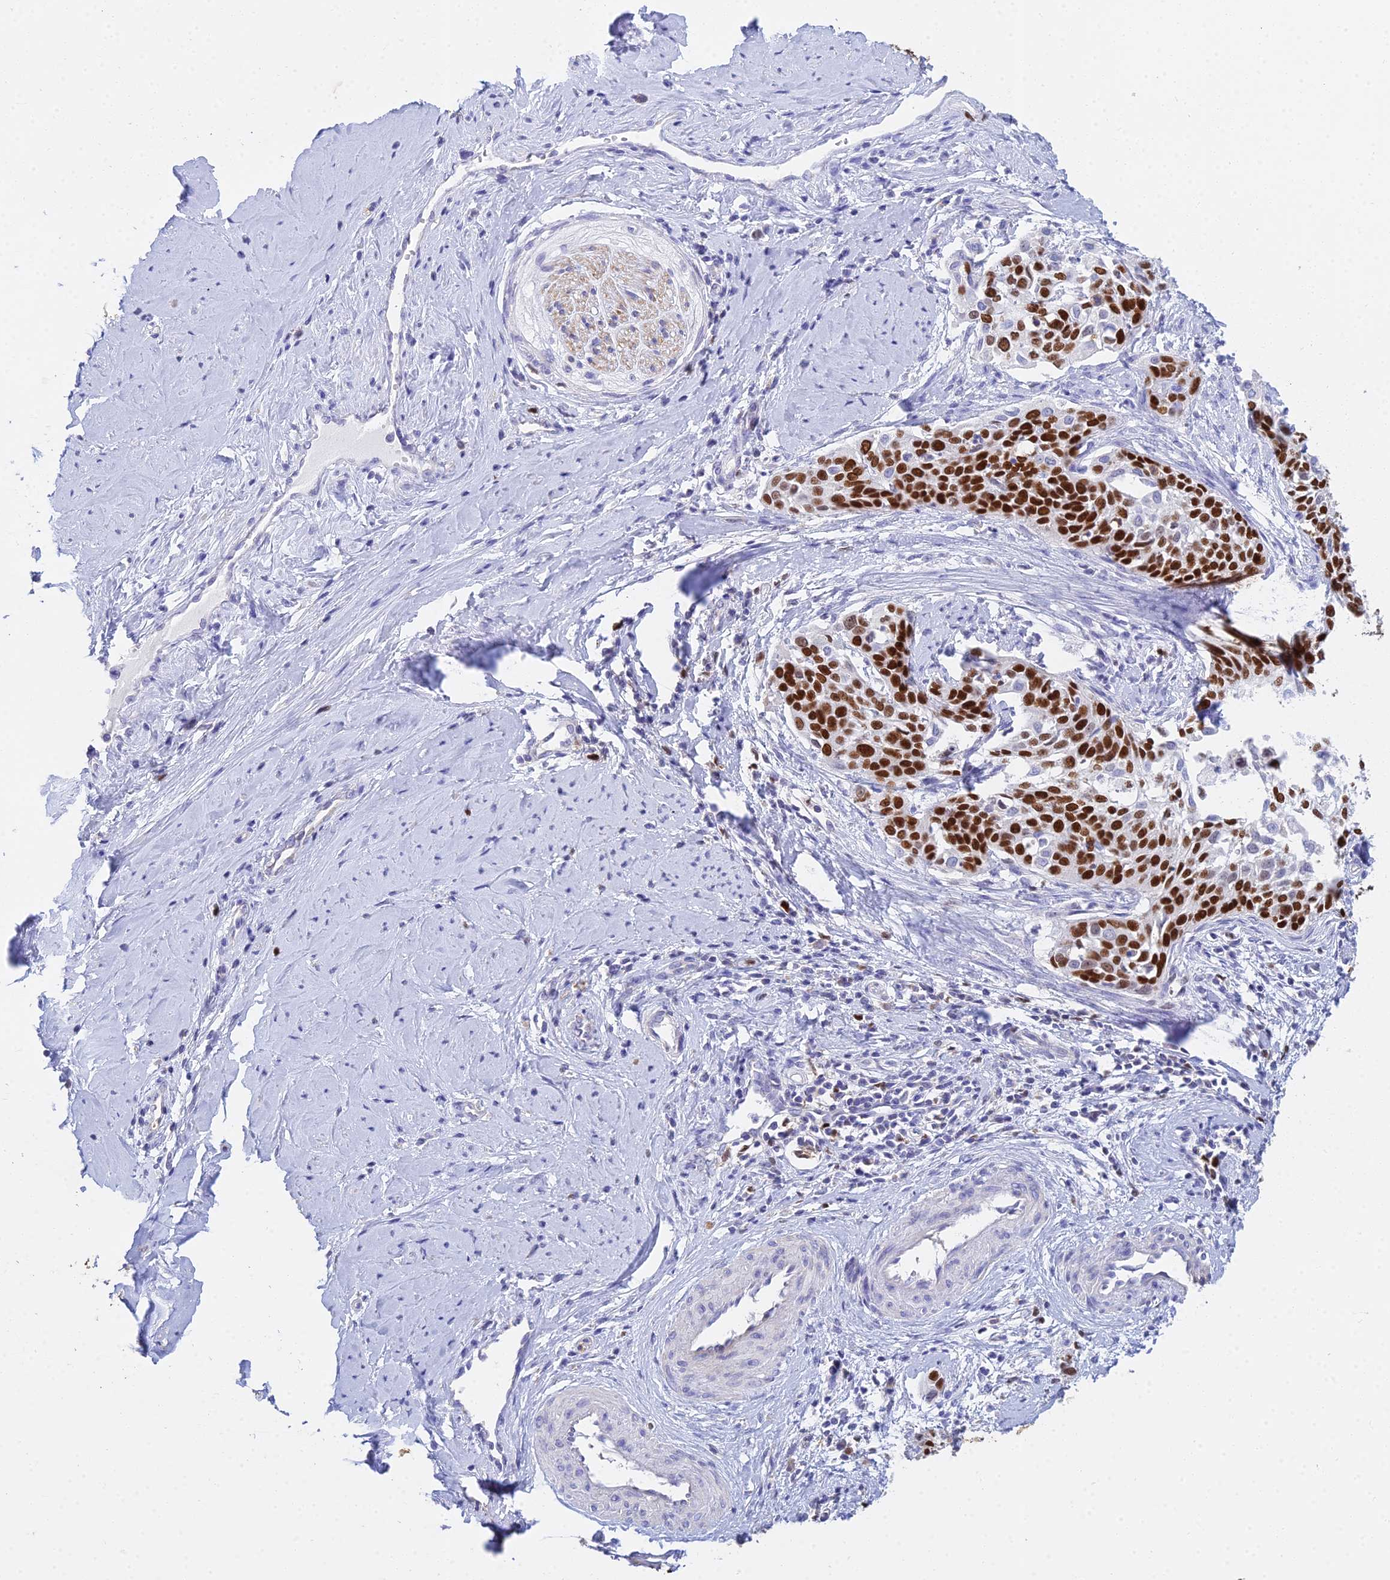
{"staining": {"intensity": "strong", "quantity": ">75%", "location": "nuclear"}, "tissue": "cervical cancer", "cell_type": "Tumor cells", "image_type": "cancer", "snomed": [{"axis": "morphology", "description": "Squamous cell carcinoma, NOS"}, {"axis": "topography", "description": "Cervix"}], "caption": "A histopathology image showing strong nuclear expression in approximately >75% of tumor cells in cervical cancer, as visualized by brown immunohistochemical staining.", "gene": "MCM2", "patient": {"sex": "female", "age": 44}}